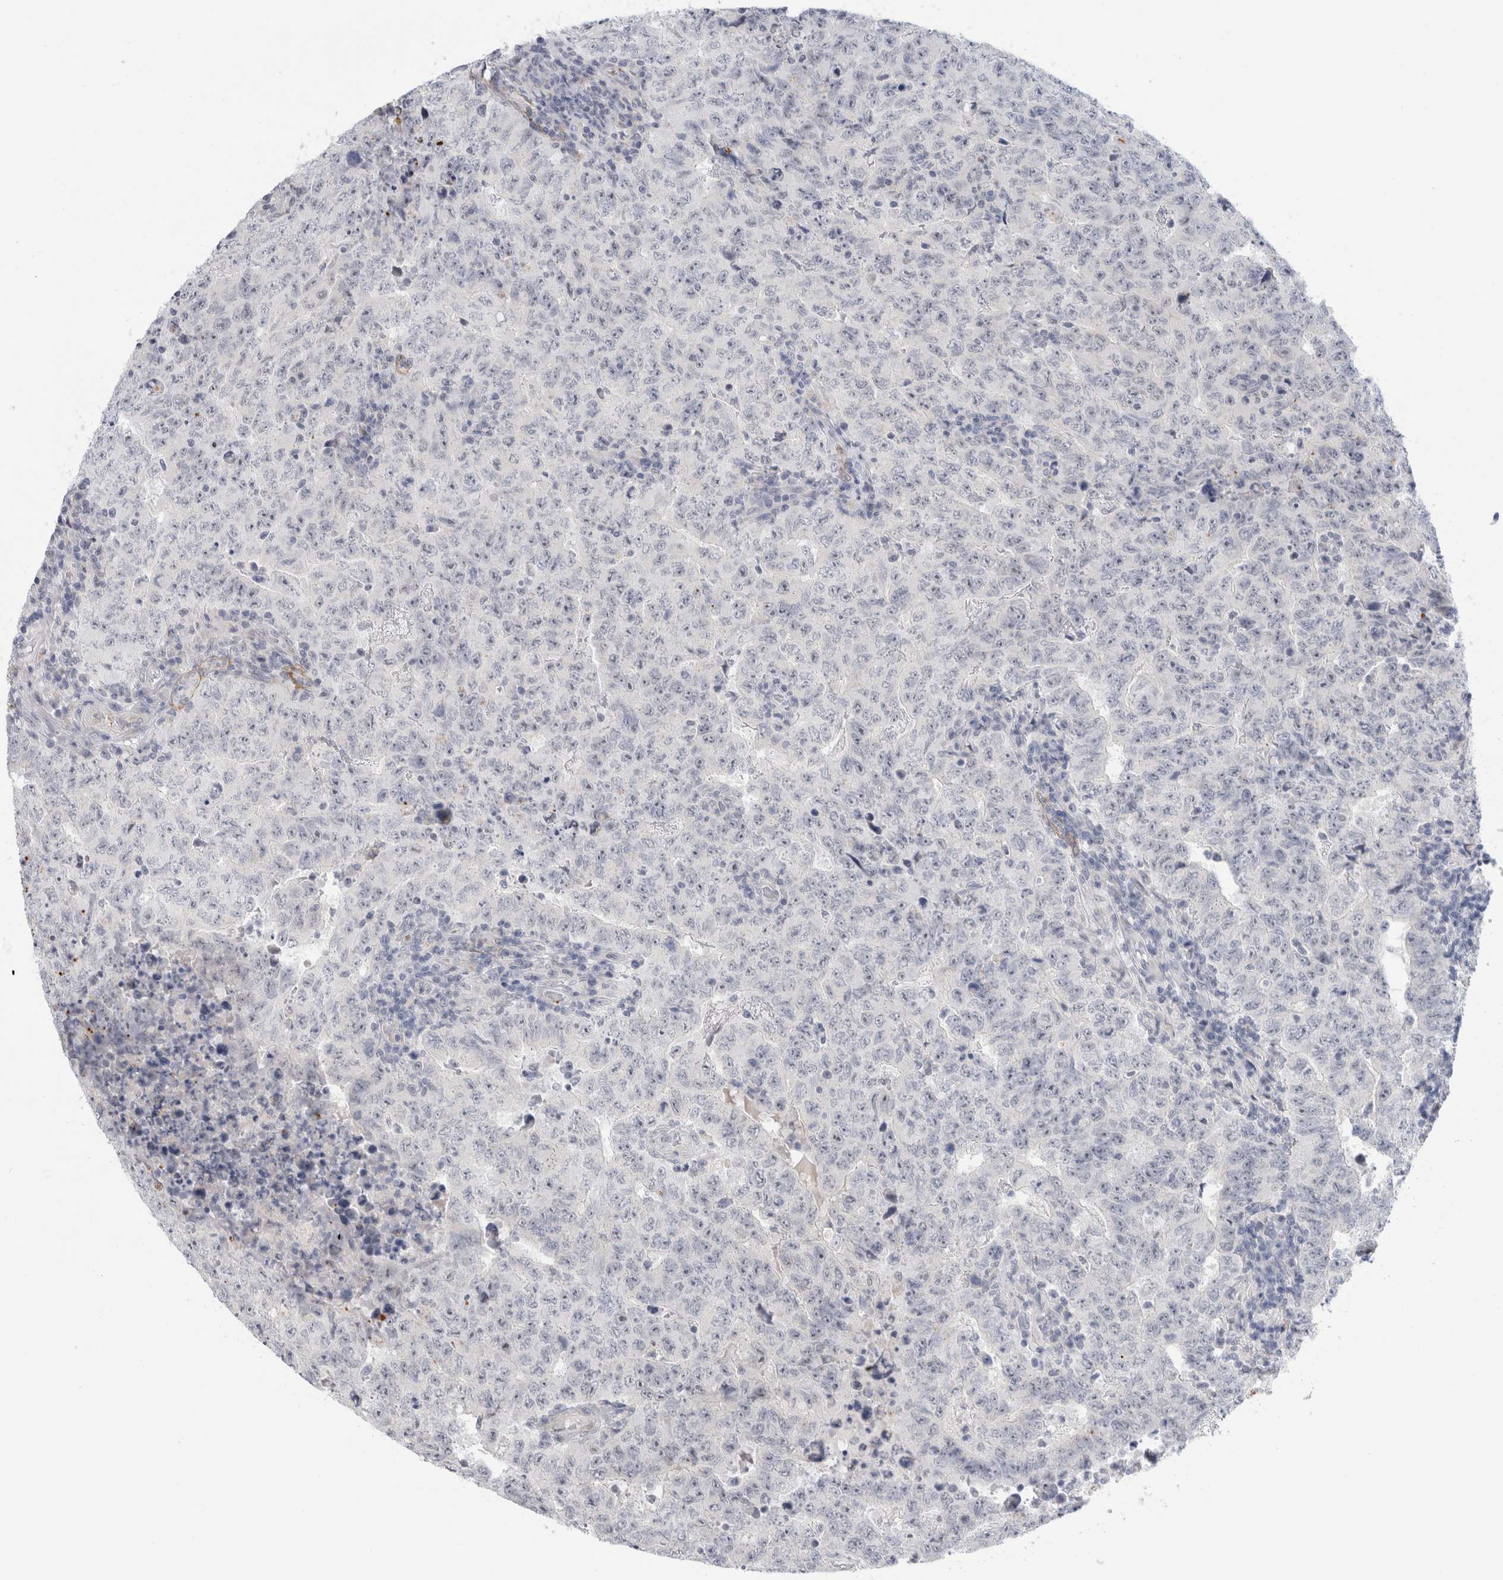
{"staining": {"intensity": "negative", "quantity": "none", "location": "none"}, "tissue": "testis cancer", "cell_type": "Tumor cells", "image_type": "cancer", "snomed": [{"axis": "morphology", "description": "Carcinoma, Embryonal, NOS"}, {"axis": "topography", "description": "Testis"}], "caption": "IHC image of embryonal carcinoma (testis) stained for a protein (brown), which shows no positivity in tumor cells.", "gene": "ANKMY1", "patient": {"sex": "male", "age": 26}}